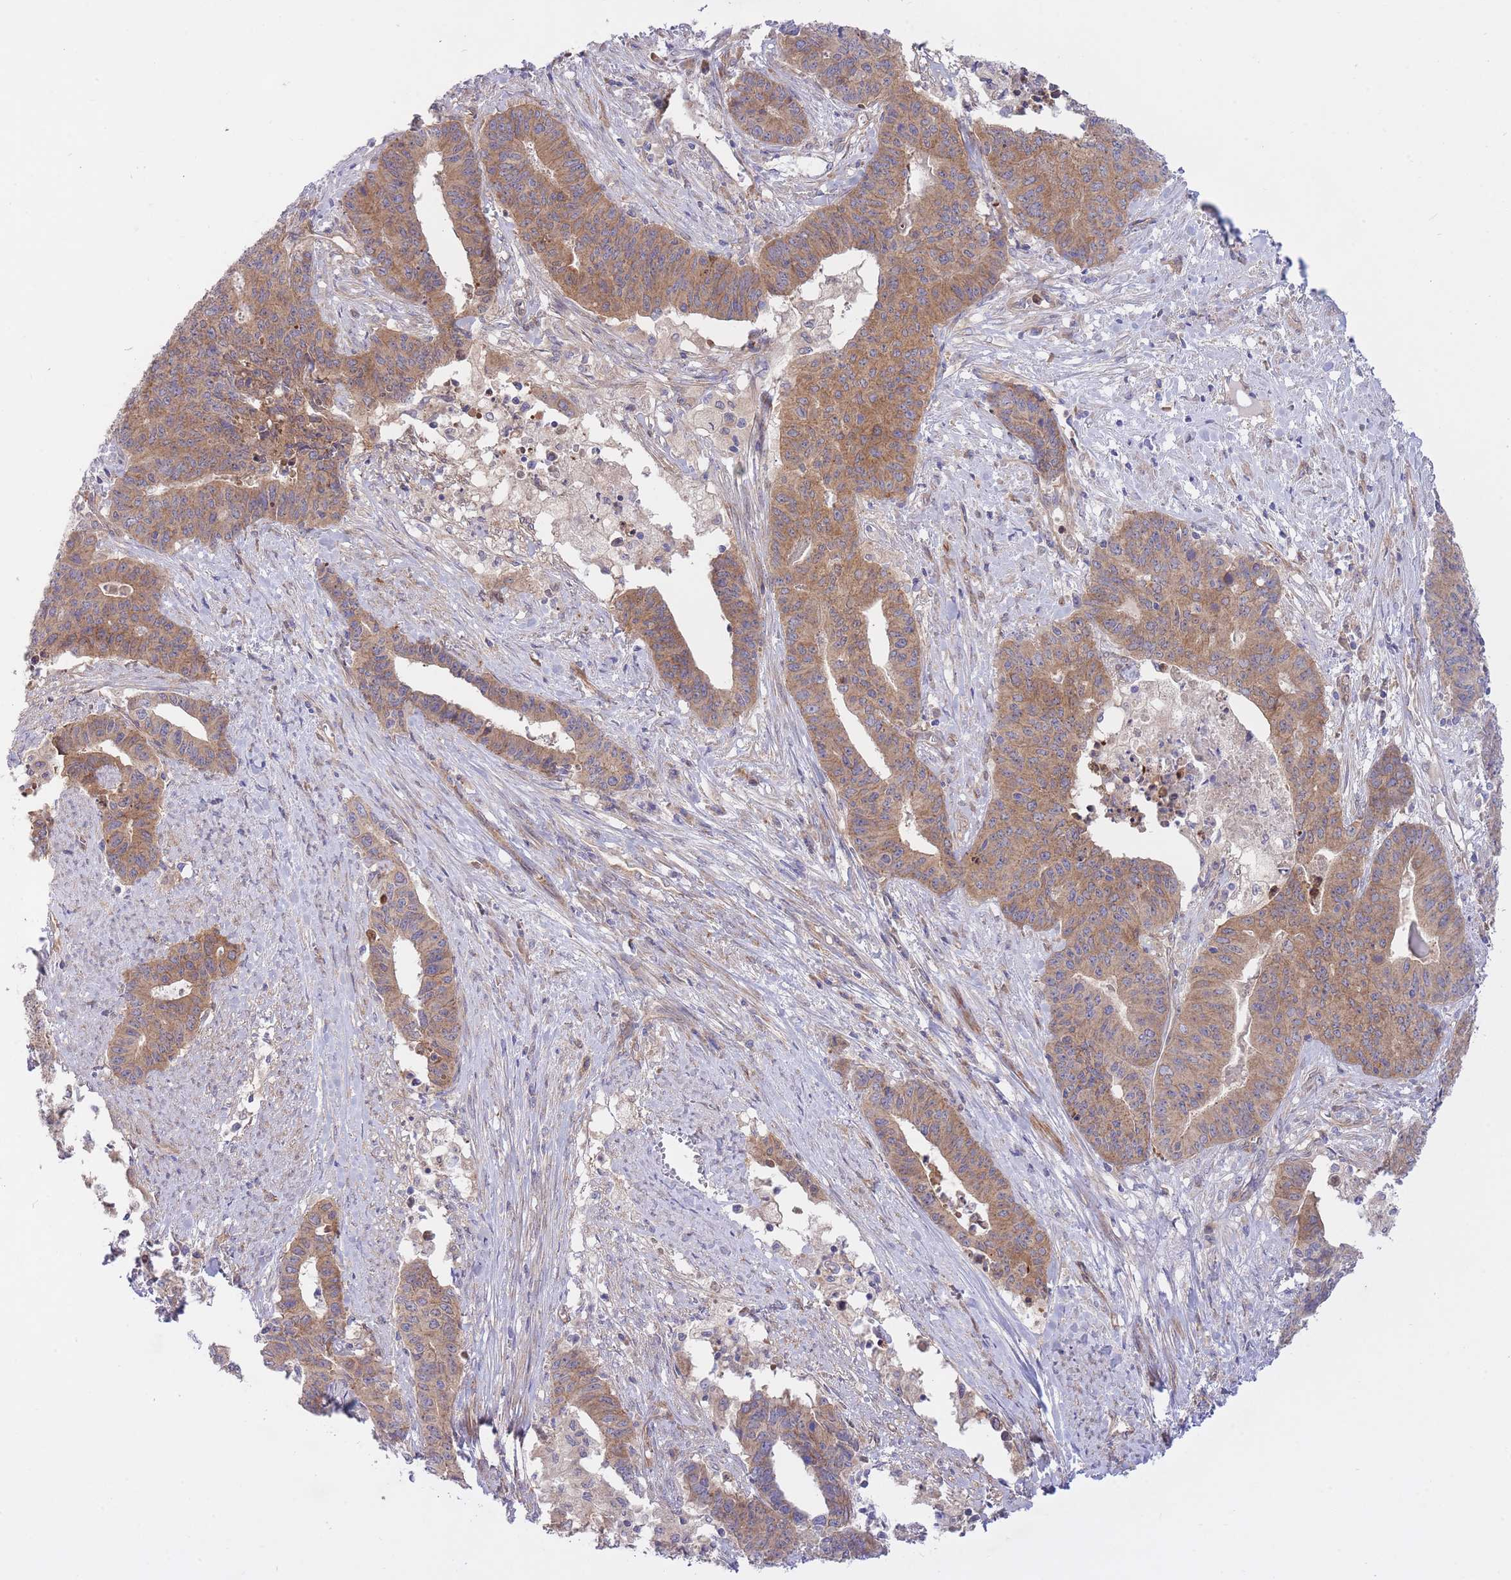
{"staining": {"intensity": "moderate", "quantity": ">75%", "location": "cytoplasmic/membranous"}, "tissue": "endometrial cancer", "cell_type": "Tumor cells", "image_type": "cancer", "snomed": [{"axis": "morphology", "description": "Adenocarcinoma, NOS"}, {"axis": "topography", "description": "Endometrium"}], "caption": "A histopathology image of human endometrial adenocarcinoma stained for a protein demonstrates moderate cytoplasmic/membranous brown staining in tumor cells.", "gene": "CHAC1", "patient": {"sex": "female", "age": 59}}